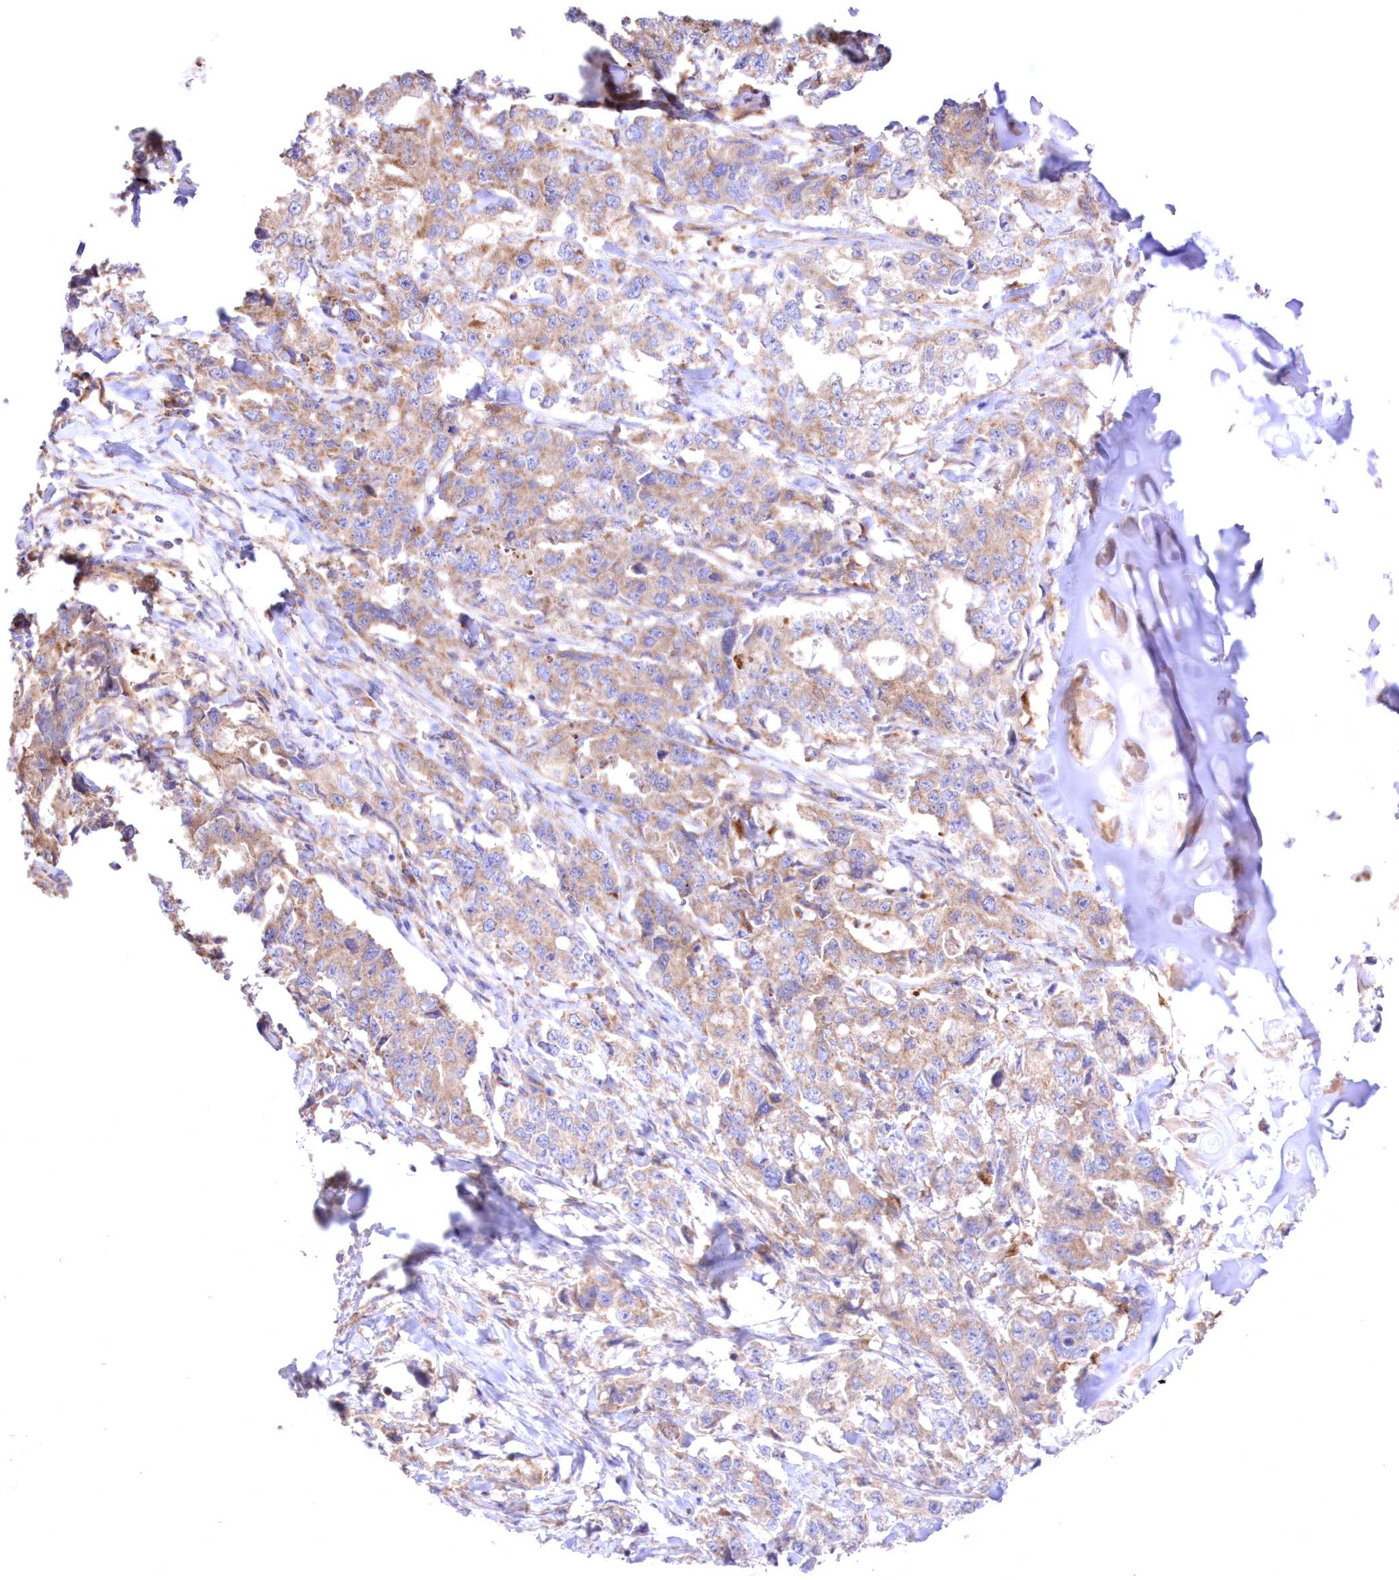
{"staining": {"intensity": "weak", "quantity": "25%-75%", "location": "cytoplasmic/membranous"}, "tissue": "lung cancer", "cell_type": "Tumor cells", "image_type": "cancer", "snomed": [{"axis": "morphology", "description": "Adenocarcinoma, NOS"}, {"axis": "topography", "description": "Lung"}], "caption": "Immunohistochemical staining of adenocarcinoma (lung) exhibits weak cytoplasmic/membranous protein staining in approximately 25%-75% of tumor cells. The protein is shown in brown color, while the nuclei are stained blue.", "gene": "FCHO2", "patient": {"sex": "female", "age": 51}}